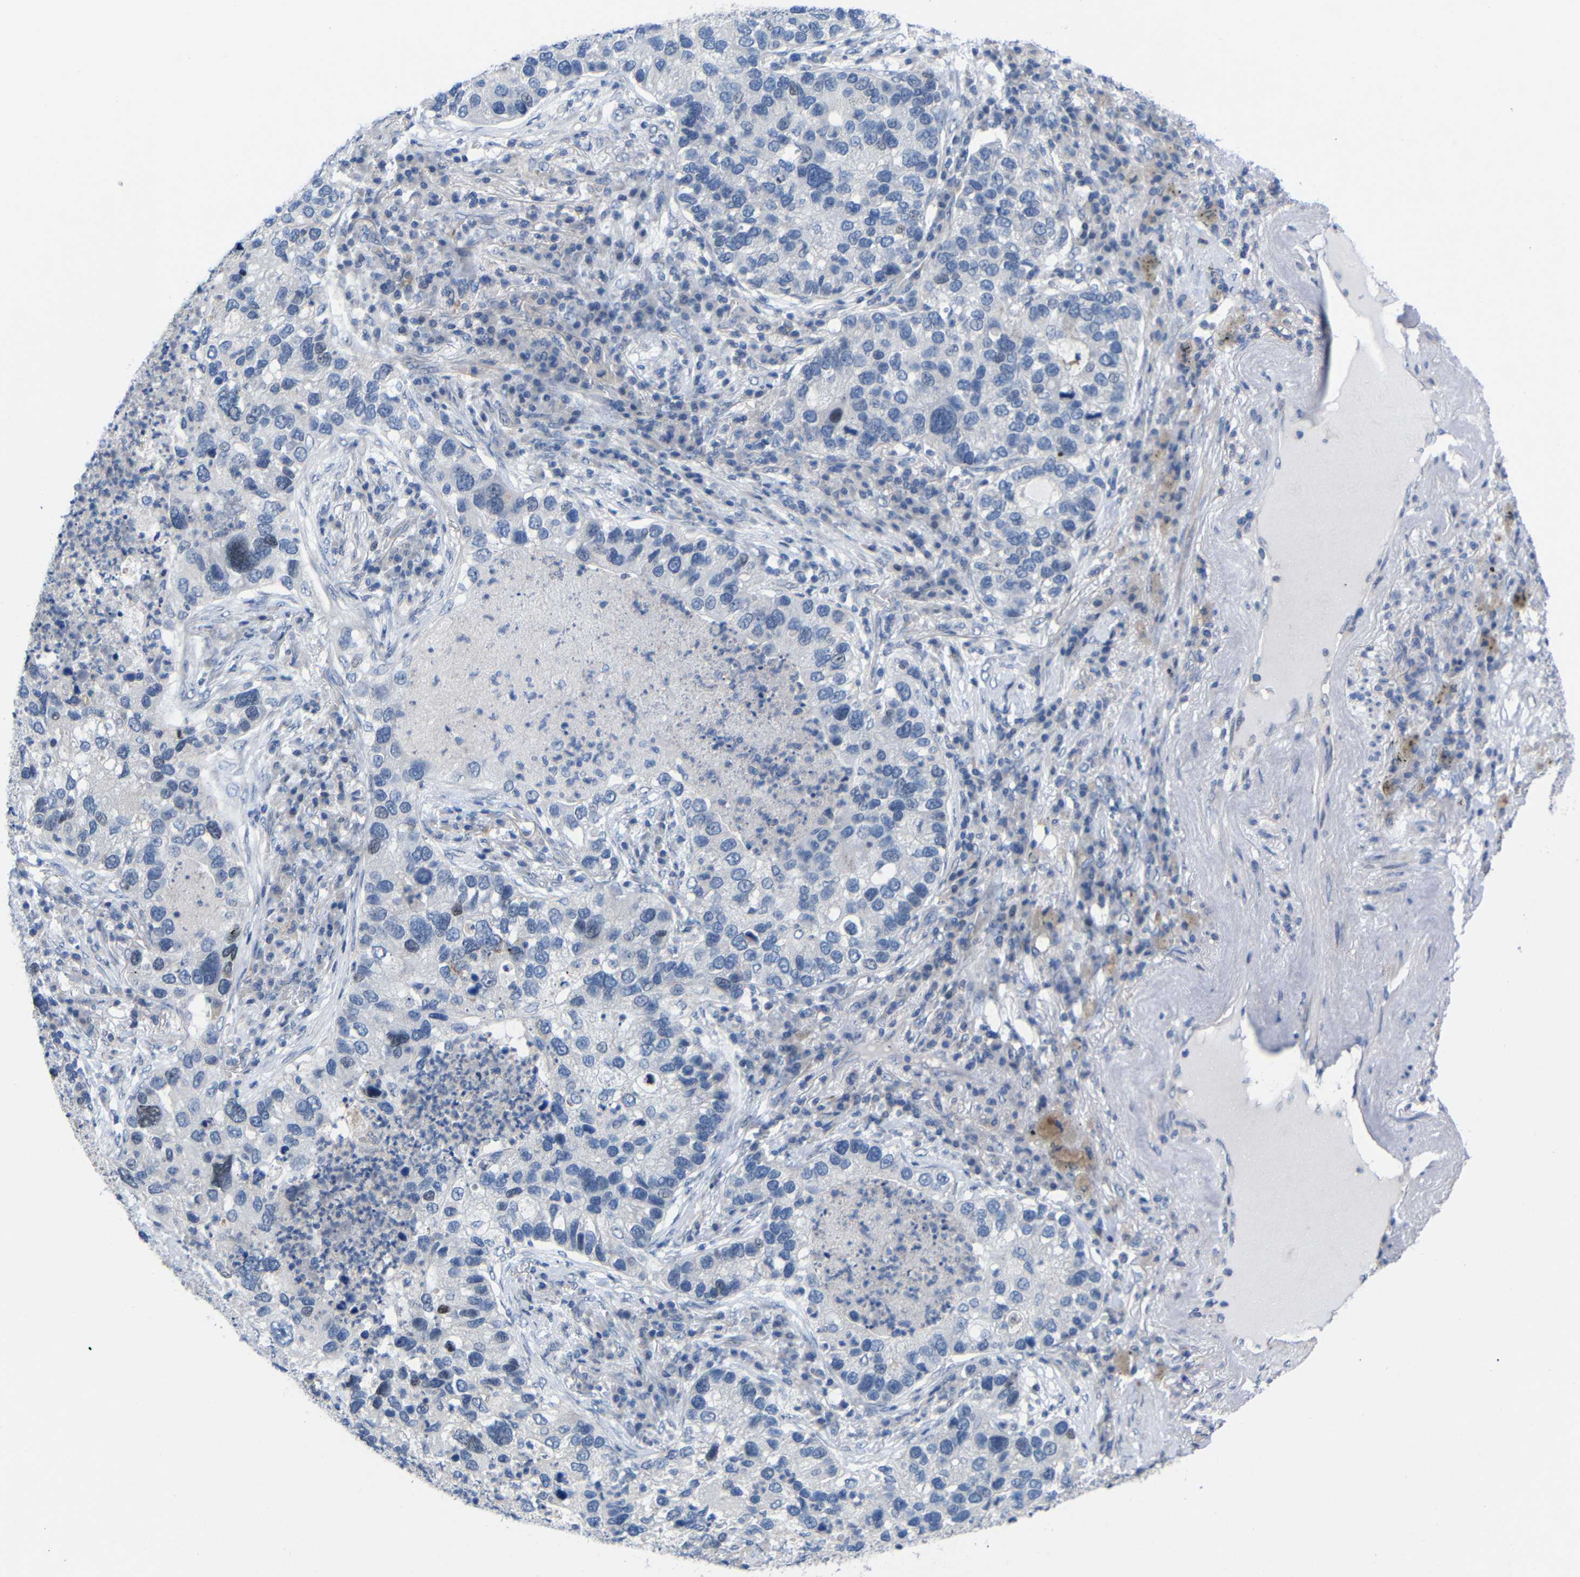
{"staining": {"intensity": "weak", "quantity": "<25%", "location": "nuclear"}, "tissue": "lung cancer", "cell_type": "Tumor cells", "image_type": "cancer", "snomed": [{"axis": "morphology", "description": "Normal tissue, NOS"}, {"axis": "morphology", "description": "Adenocarcinoma, NOS"}, {"axis": "topography", "description": "Bronchus"}, {"axis": "topography", "description": "Lung"}], "caption": "A micrograph of human adenocarcinoma (lung) is negative for staining in tumor cells. (Immunohistochemistry, brightfield microscopy, high magnification).", "gene": "CMTM1", "patient": {"sex": "male", "age": 54}}